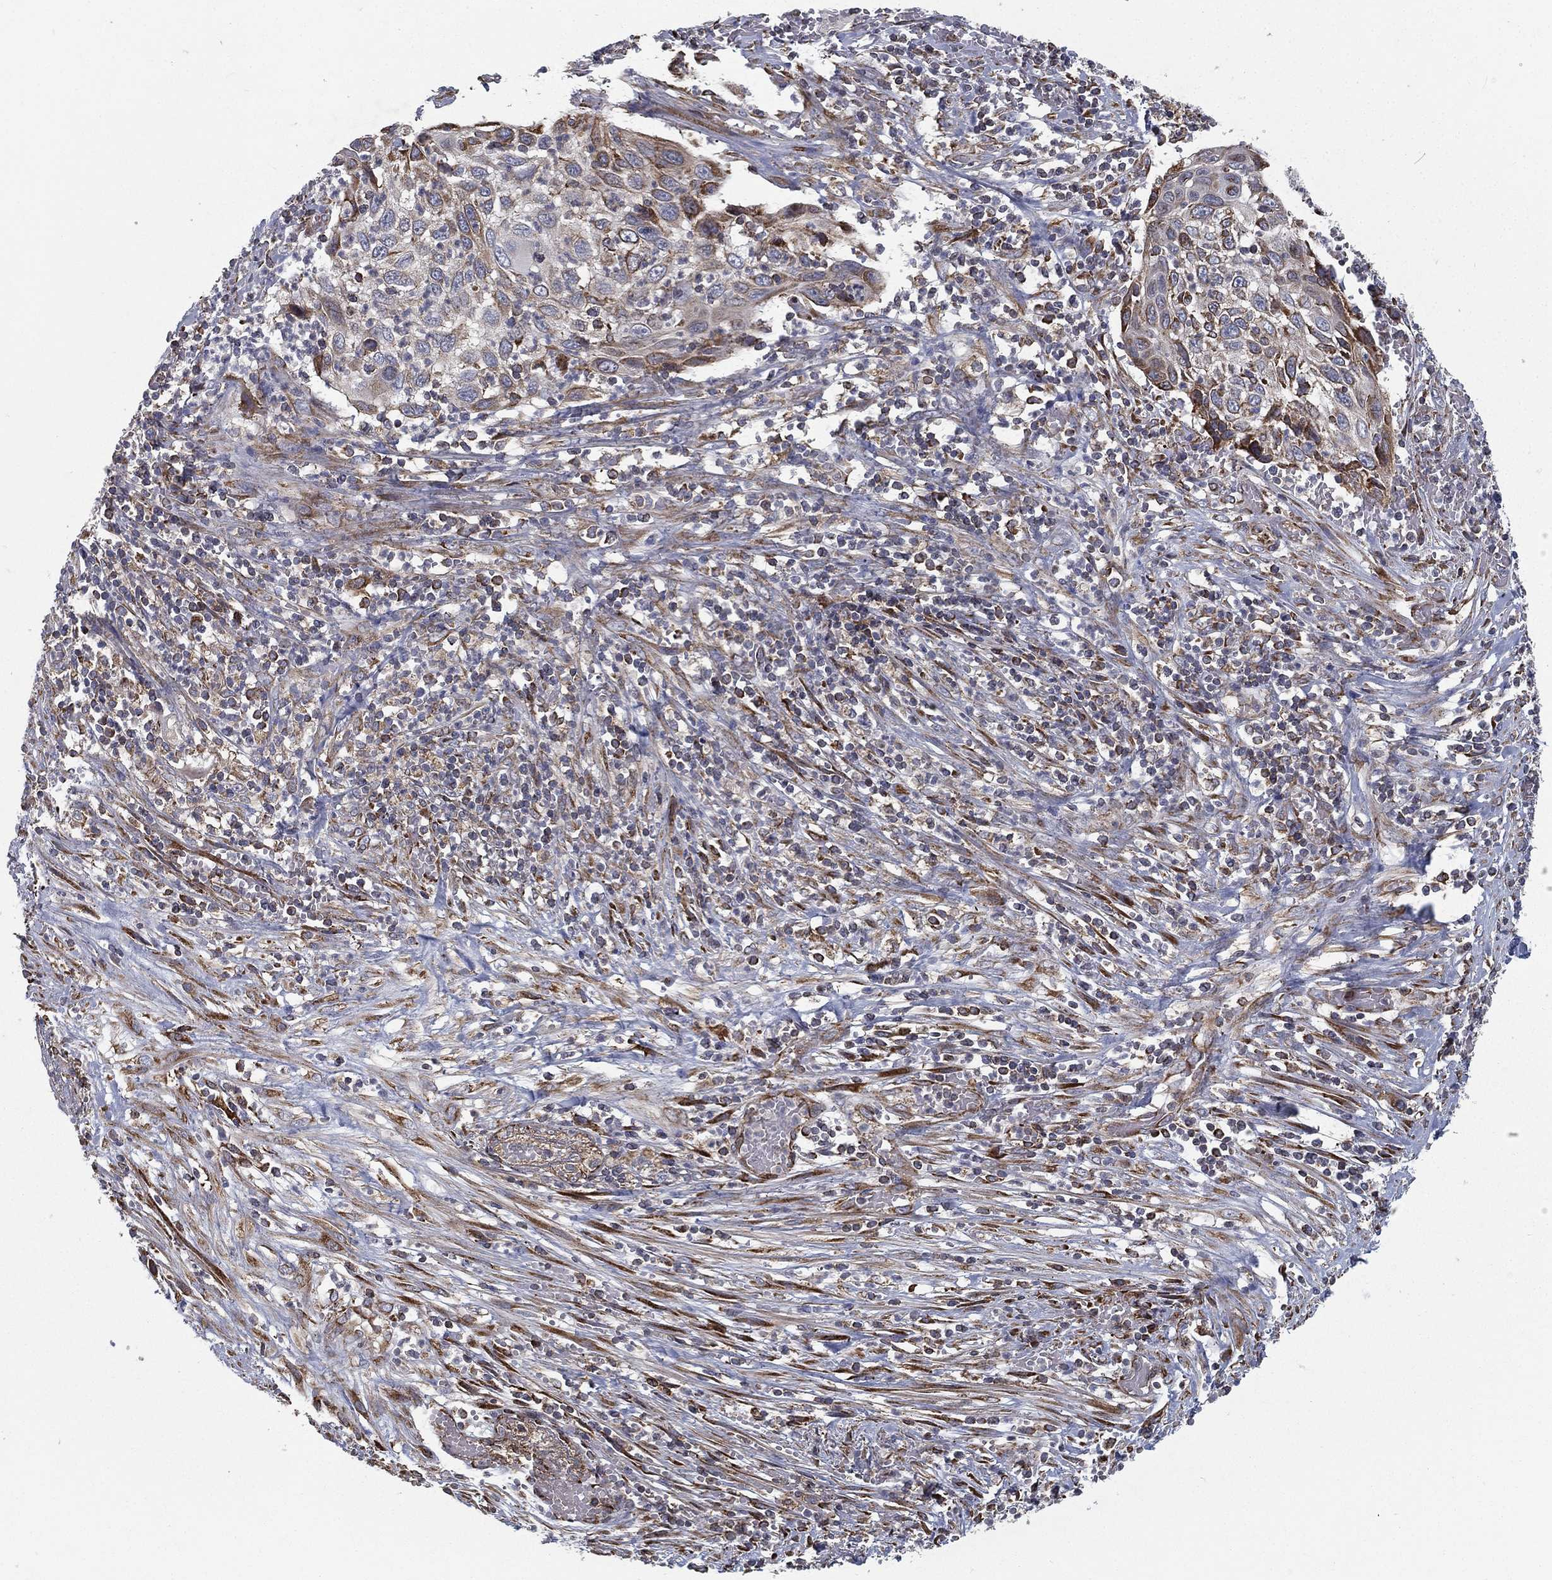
{"staining": {"intensity": "moderate", "quantity": "<25%", "location": "cytoplasmic/membranous"}, "tissue": "cervical cancer", "cell_type": "Tumor cells", "image_type": "cancer", "snomed": [{"axis": "morphology", "description": "Squamous cell carcinoma, NOS"}, {"axis": "topography", "description": "Cervix"}], "caption": "The histopathology image reveals staining of cervical squamous cell carcinoma, revealing moderate cytoplasmic/membranous protein positivity (brown color) within tumor cells.", "gene": "MT-CYB", "patient": {"sex": "female", "age": 70}}